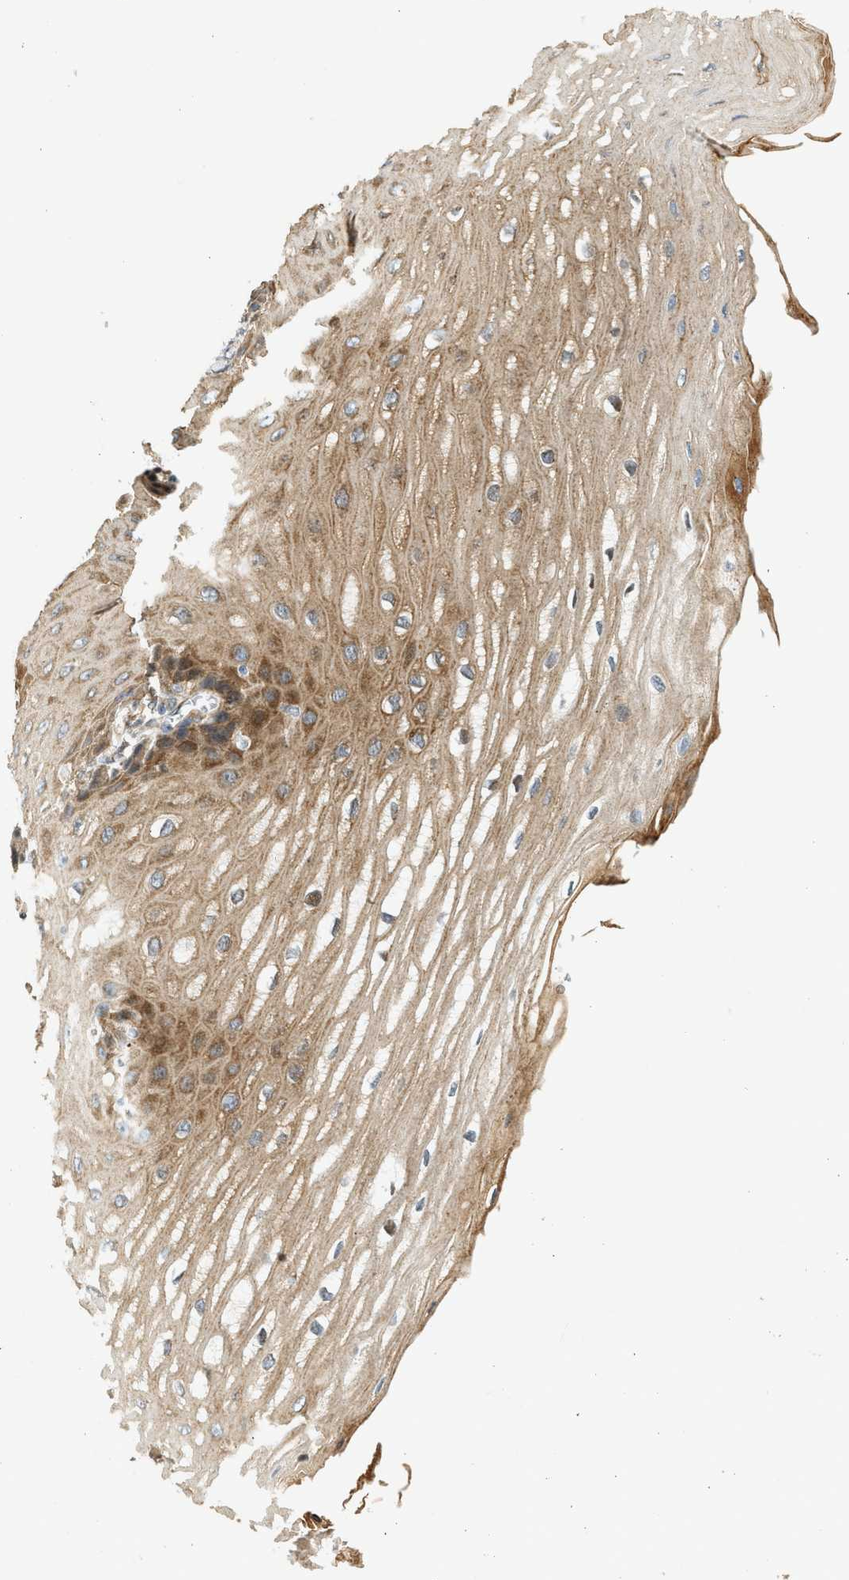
{"staining": {"intensity": "moderate", "quantity": ">75%", "location": "cytoplasmic/membranous"}, "tissue": "esophagus", "cell_type": "Squamous epithelial cells", "image_type": "normal", "snomed": [{"axis": "morphology", "description": "Normal tissue, NOS"}, {"axis": "topography", "description": "Esophagus"}], "caption": "High-power microscopy captured an IHC image of unremarkable esophagus, revealing moderate cytoplasmic/membranous staining in about >75% of squamous epithelial cells.", "gene": "NRSN2", "patient": {"sex": "male", "age": 54}}